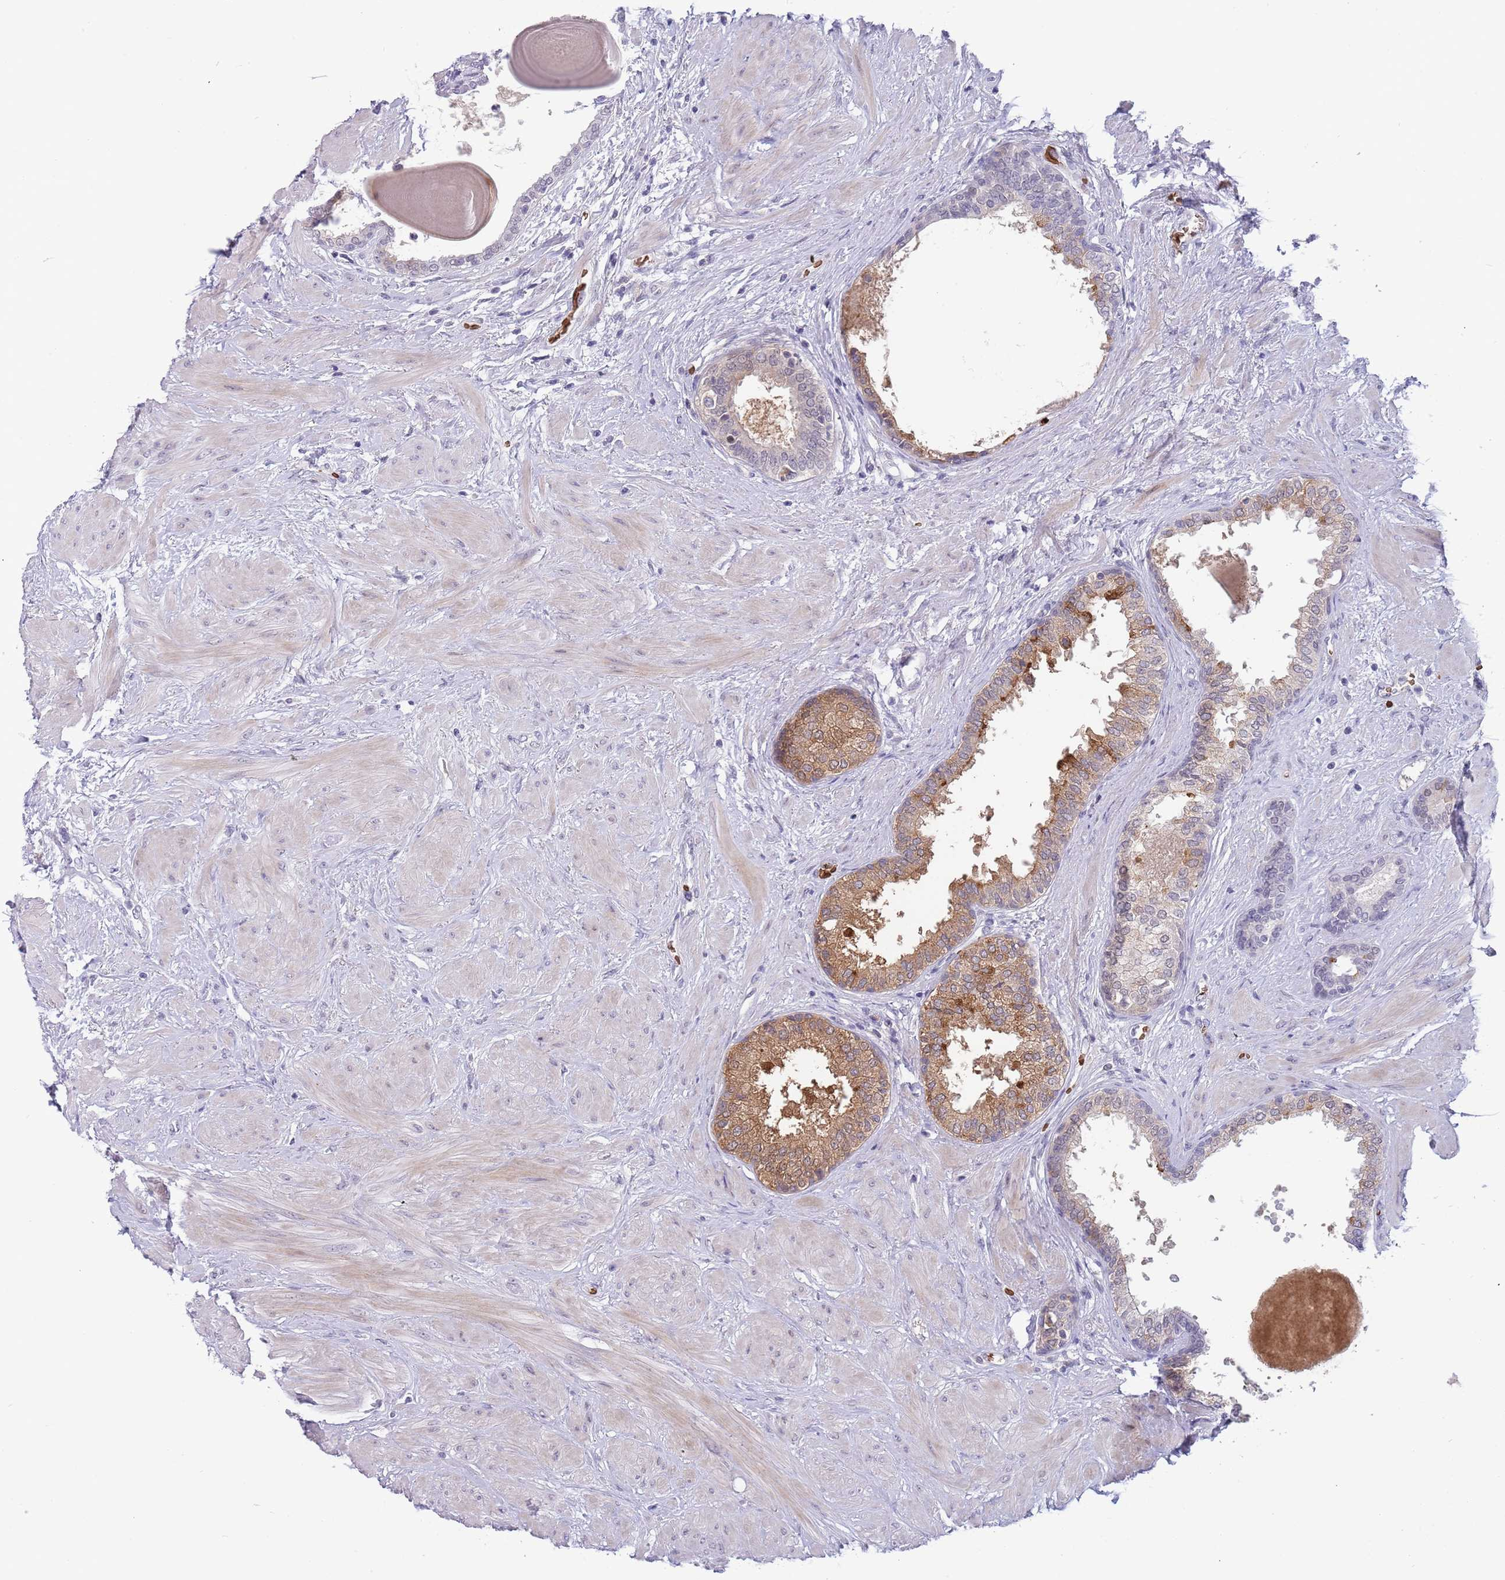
{"staining": {"intensity": "moderate", "quantity": "25%-75%", "location": "cytoplasmic/membranous"}, "tissue": "prostate", "cell_type": "Glandular cells", "image_type": "normal", "snomed": [{"axis": "morphology", "description": "Normal tissue, NOS"}, {"axis": "topography", "description": "Prostate"}], "caption": "Glandular cells exhibit medium levels of moderate cytoplasmic/membranous positivity in about 25%-75% of cells in benign human prostate. (DAB (3,3'-diaminobenzidine) IHC, brown staining for protein, blue staining for nuclei).", "gene": "LYPD6B", "patient": {"sex": "male", "age": 48}}